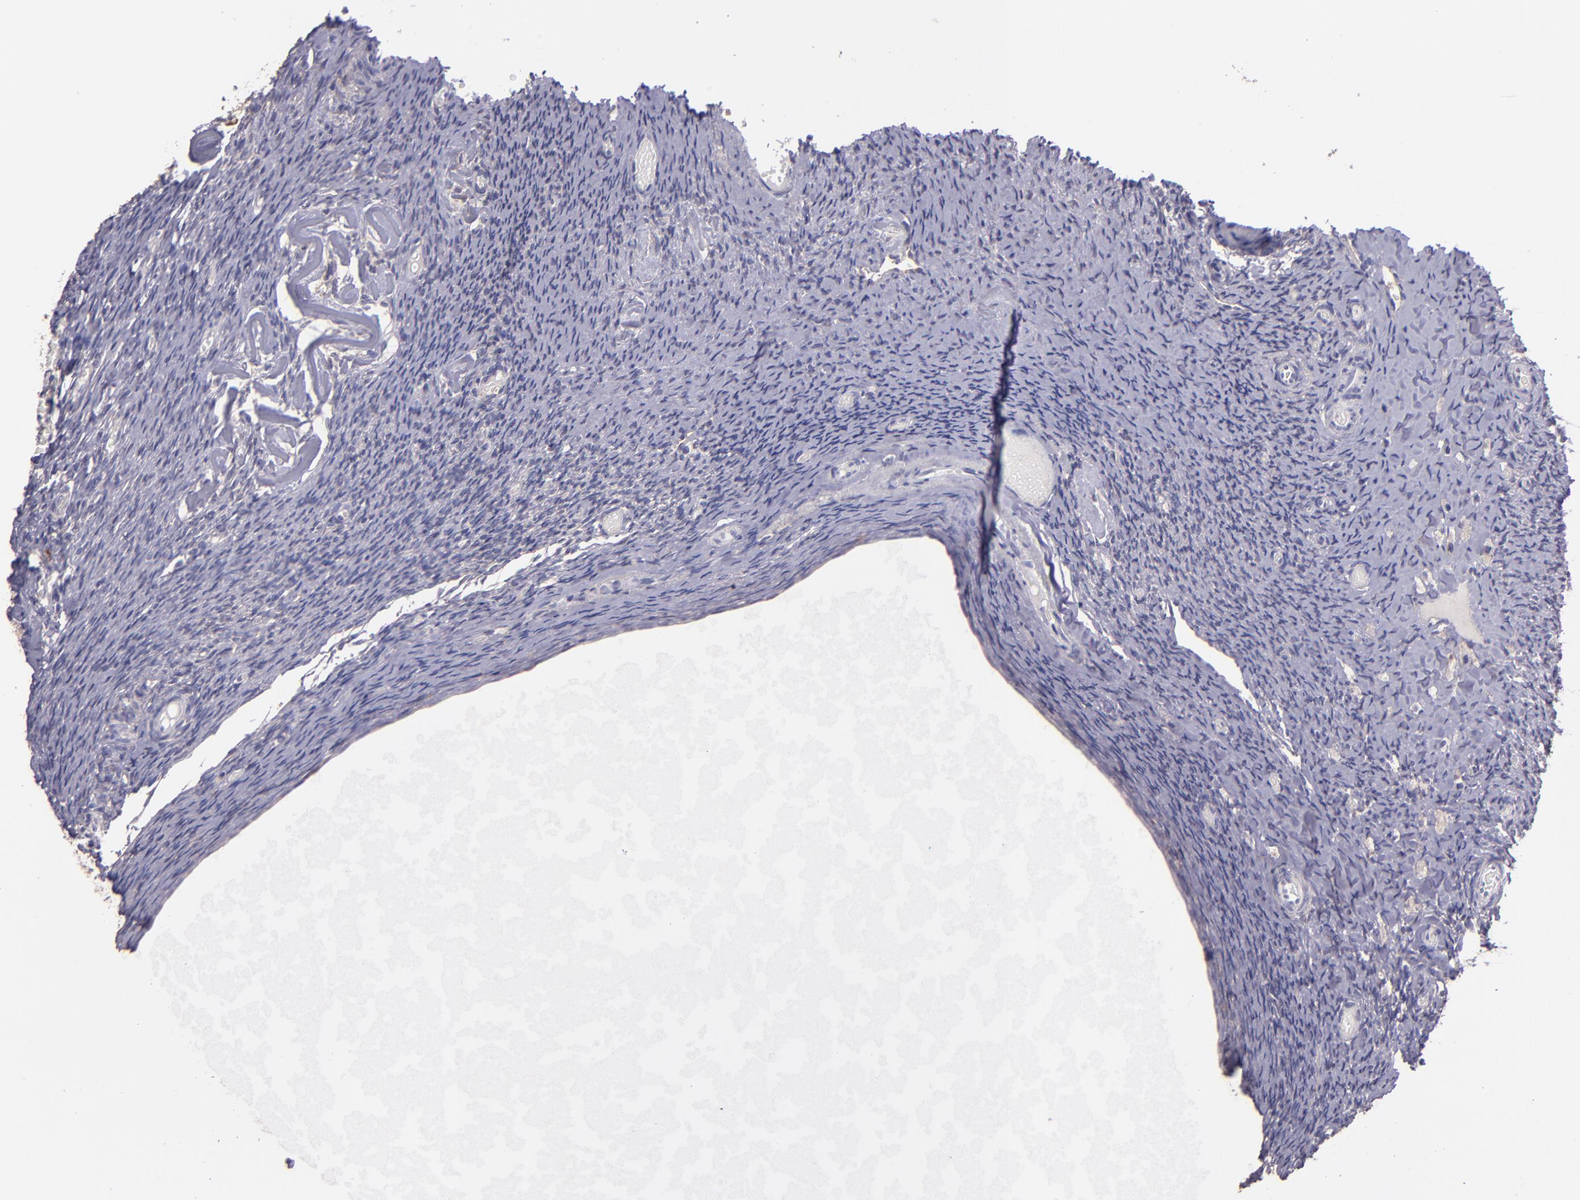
{"staining": {"intensity": "weak", "quantity": "<25%", "location": "cytoplasmic/membranous"}, "tissue": "ovary", "cell_type": "Follicle cells", "image_type": "normal", "snomed": [{"axis": "morphology", "description": "Normal tissue, NOS"}, {"axis": "topography", "description": "Ovary"}], "caption": "This is an immunohistochemistry (IHC) image of normal ovary. There is no staining in follicle cells.", "gene": "PAPPA", "patient": {"sex": "female", "age": 60}}